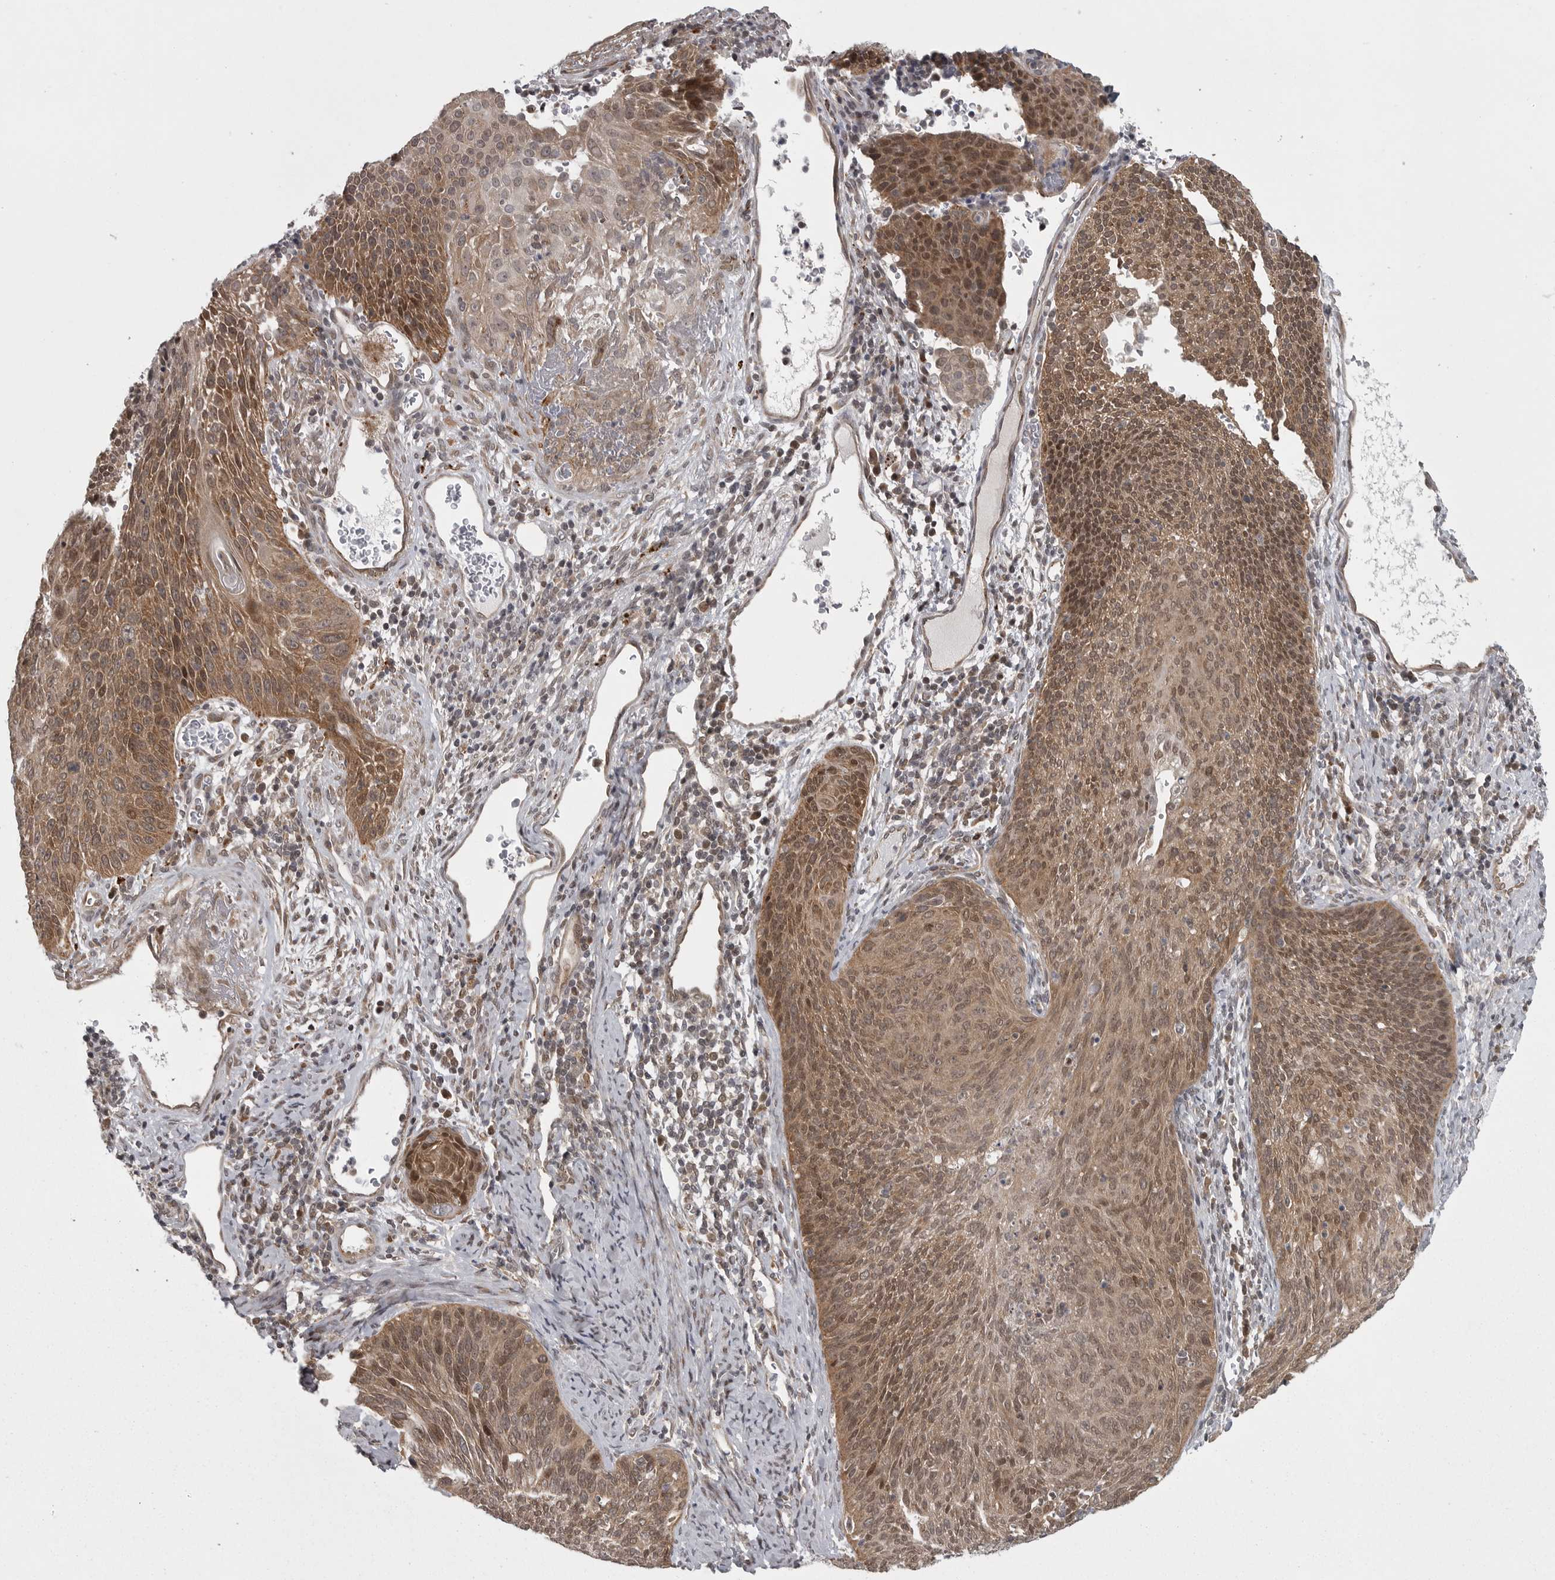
{"staining": {"intensity": "moderate", "quantity": ">75%", "location": "cytoplasmic/membranous,nuclear"}, "tissue": "cervical cancer", "cell_type": "Tumor cells", "image_type": "cancer", "snomed": [{"axis": "morphology", "description": "Squamous cell carcinoma, NOS"}, {"axis": "topography", "description": "Cervix"}], "caption": "Immunohistochemical staining of human squamous cell carcinoma (cervical) displays moderate cytoplasmic/membranous and nuclear protein staining in about >75% of tumor cells.", "gene": "PPP1R9A", "patient": {"sex": "female", "age": 55}}